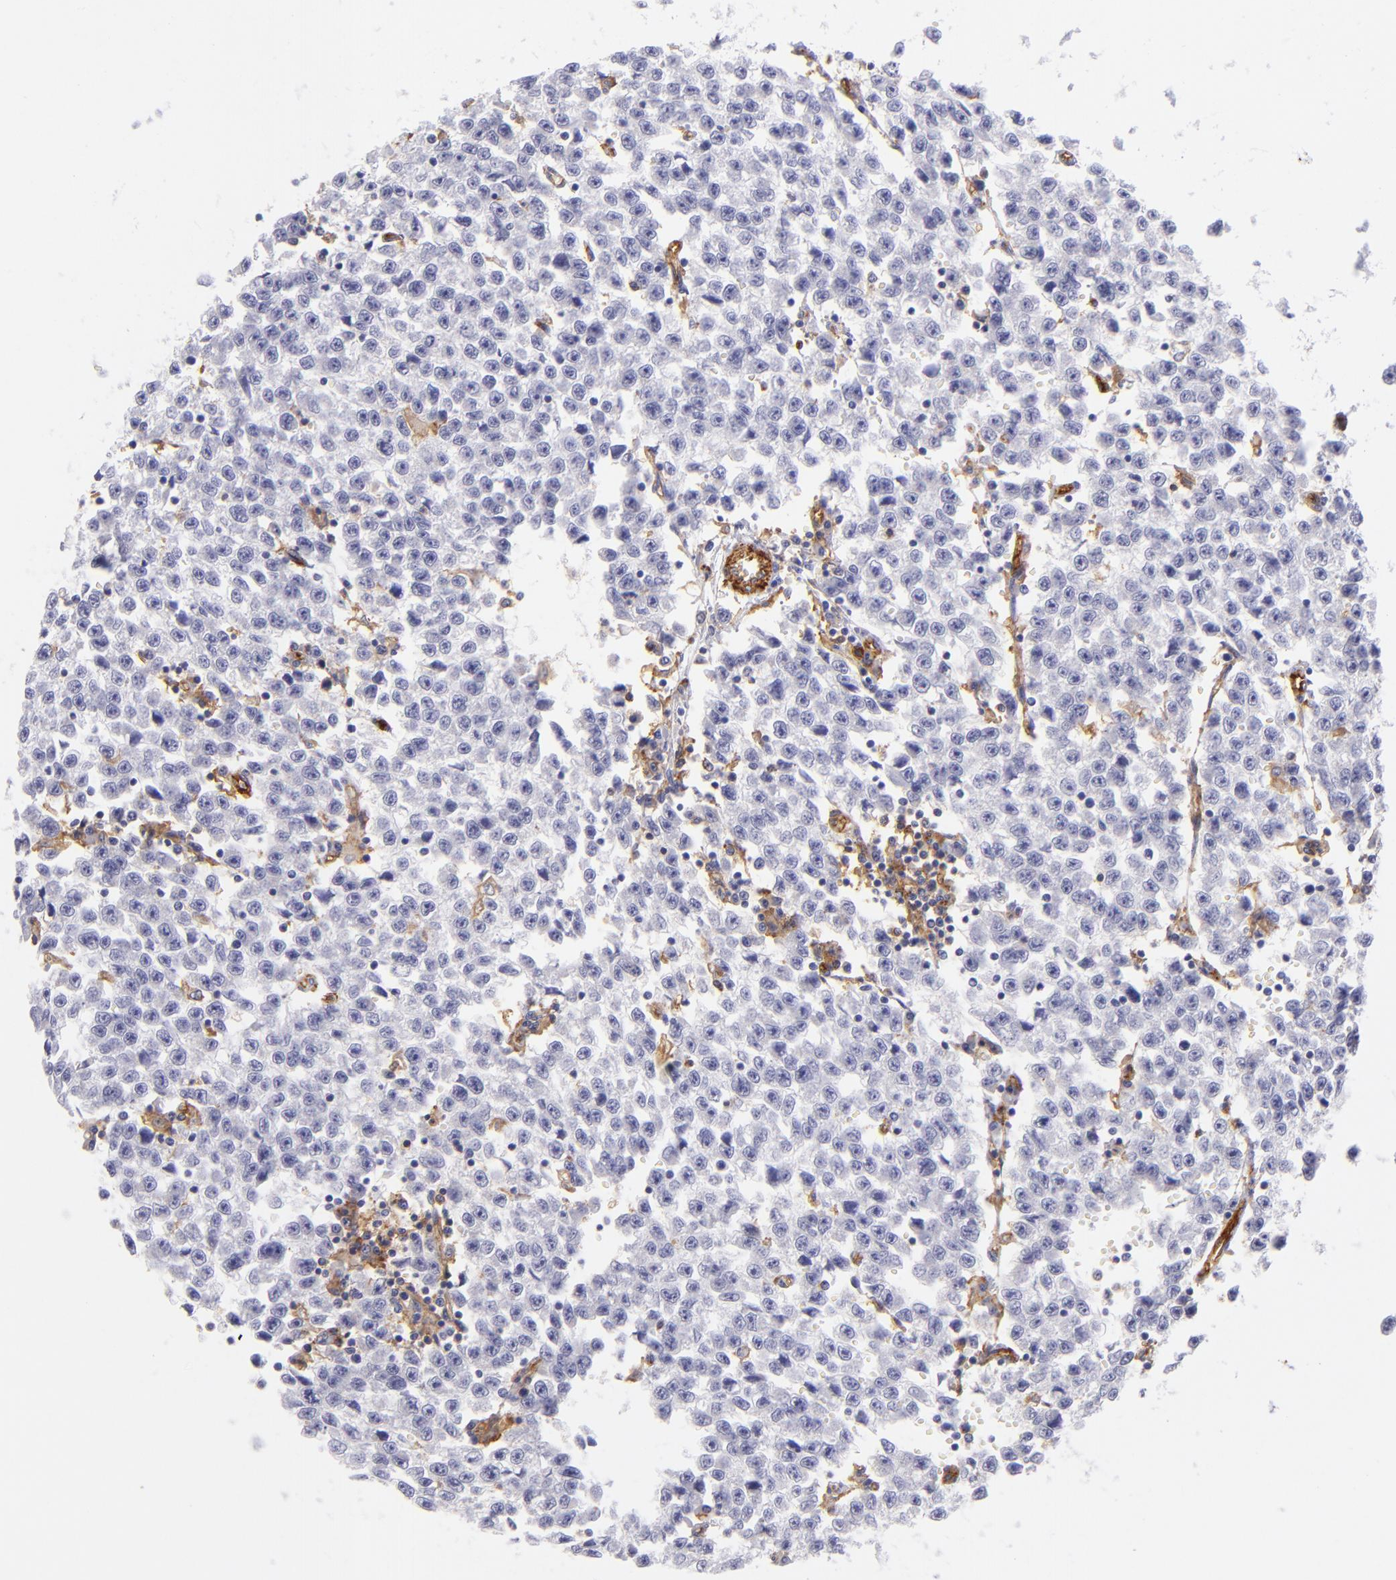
{"staining": {"intensity": "negative", "quantity": "none", "location": "none"}, "tissue": "testis cancer", "cell_type": "Tumor cells", "image_type": "cancer", "snomed": [{"axis": "morphology", "description": "Seminoma, NOS"}, {"axis": "topography", "description": "Testis"}], "caption": "Tumor cells are negative for protein expression in human seminoma (testis). The staining is performed using DAB brown chromogen with nuclei counter-stained in using hematoxylin.", "gene": "ENTPD1", "patient": {"sex": "male", "age": 35}}